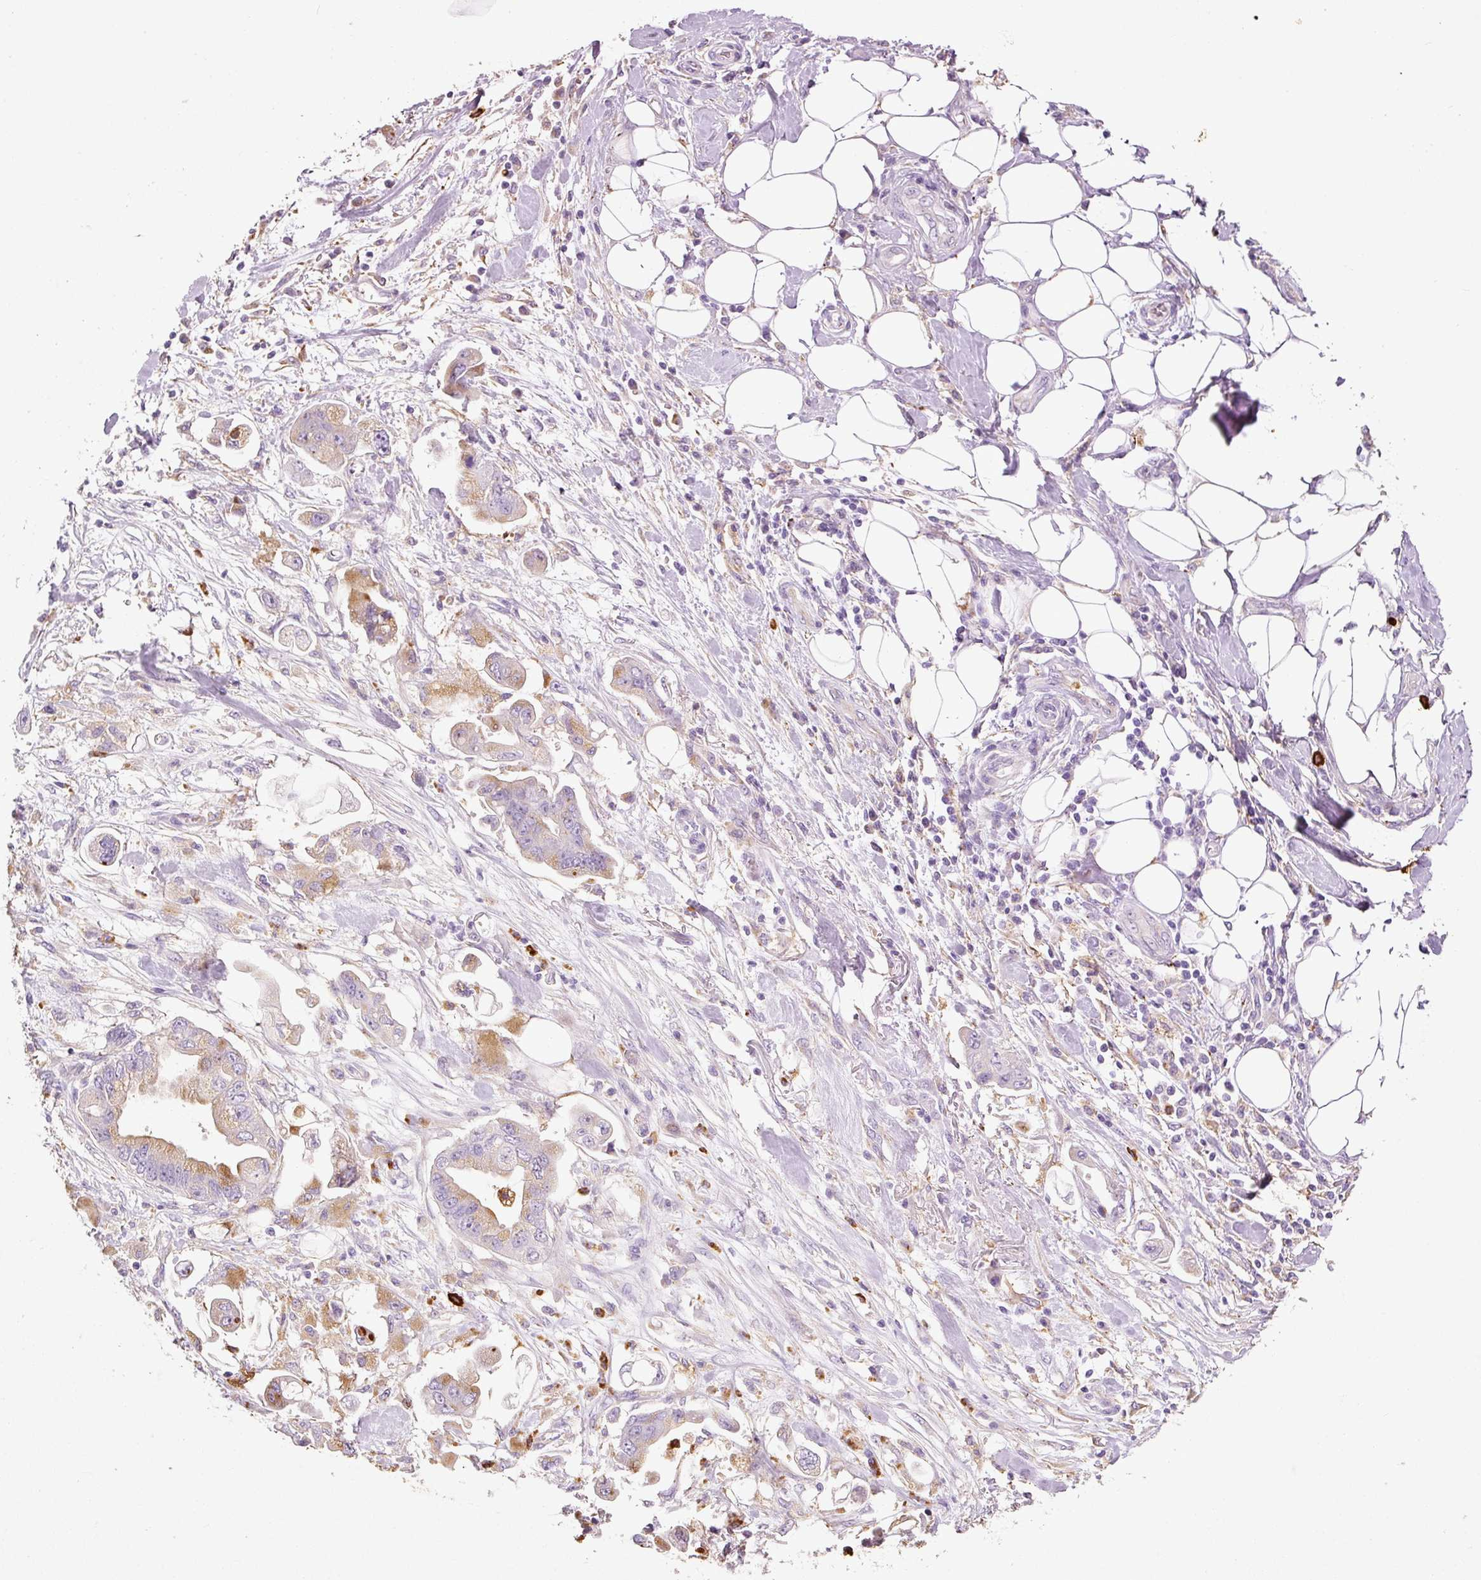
{"staining": {"intensity": "moderate", "quantity": "<25%", "location": "cytoplasmic/membranous"}, "tissue": "stomach cancer", "cell_type": "Tumor cells", "image_type": "cancer", "snomed": [{"axis": "morphology", "description": "Adenocarcinoma, NOS"}, {"axis": "topography", "description": "Stomach"}], "caption": "Brown immunohistochemical staining in human stomach cancer (adenocarcinoma) shows moderate cytoplasmic/membranous staining in about <25% of tumor cells.", "gene": "TMC8", "patient": {"sex": "male", "age": 62}}